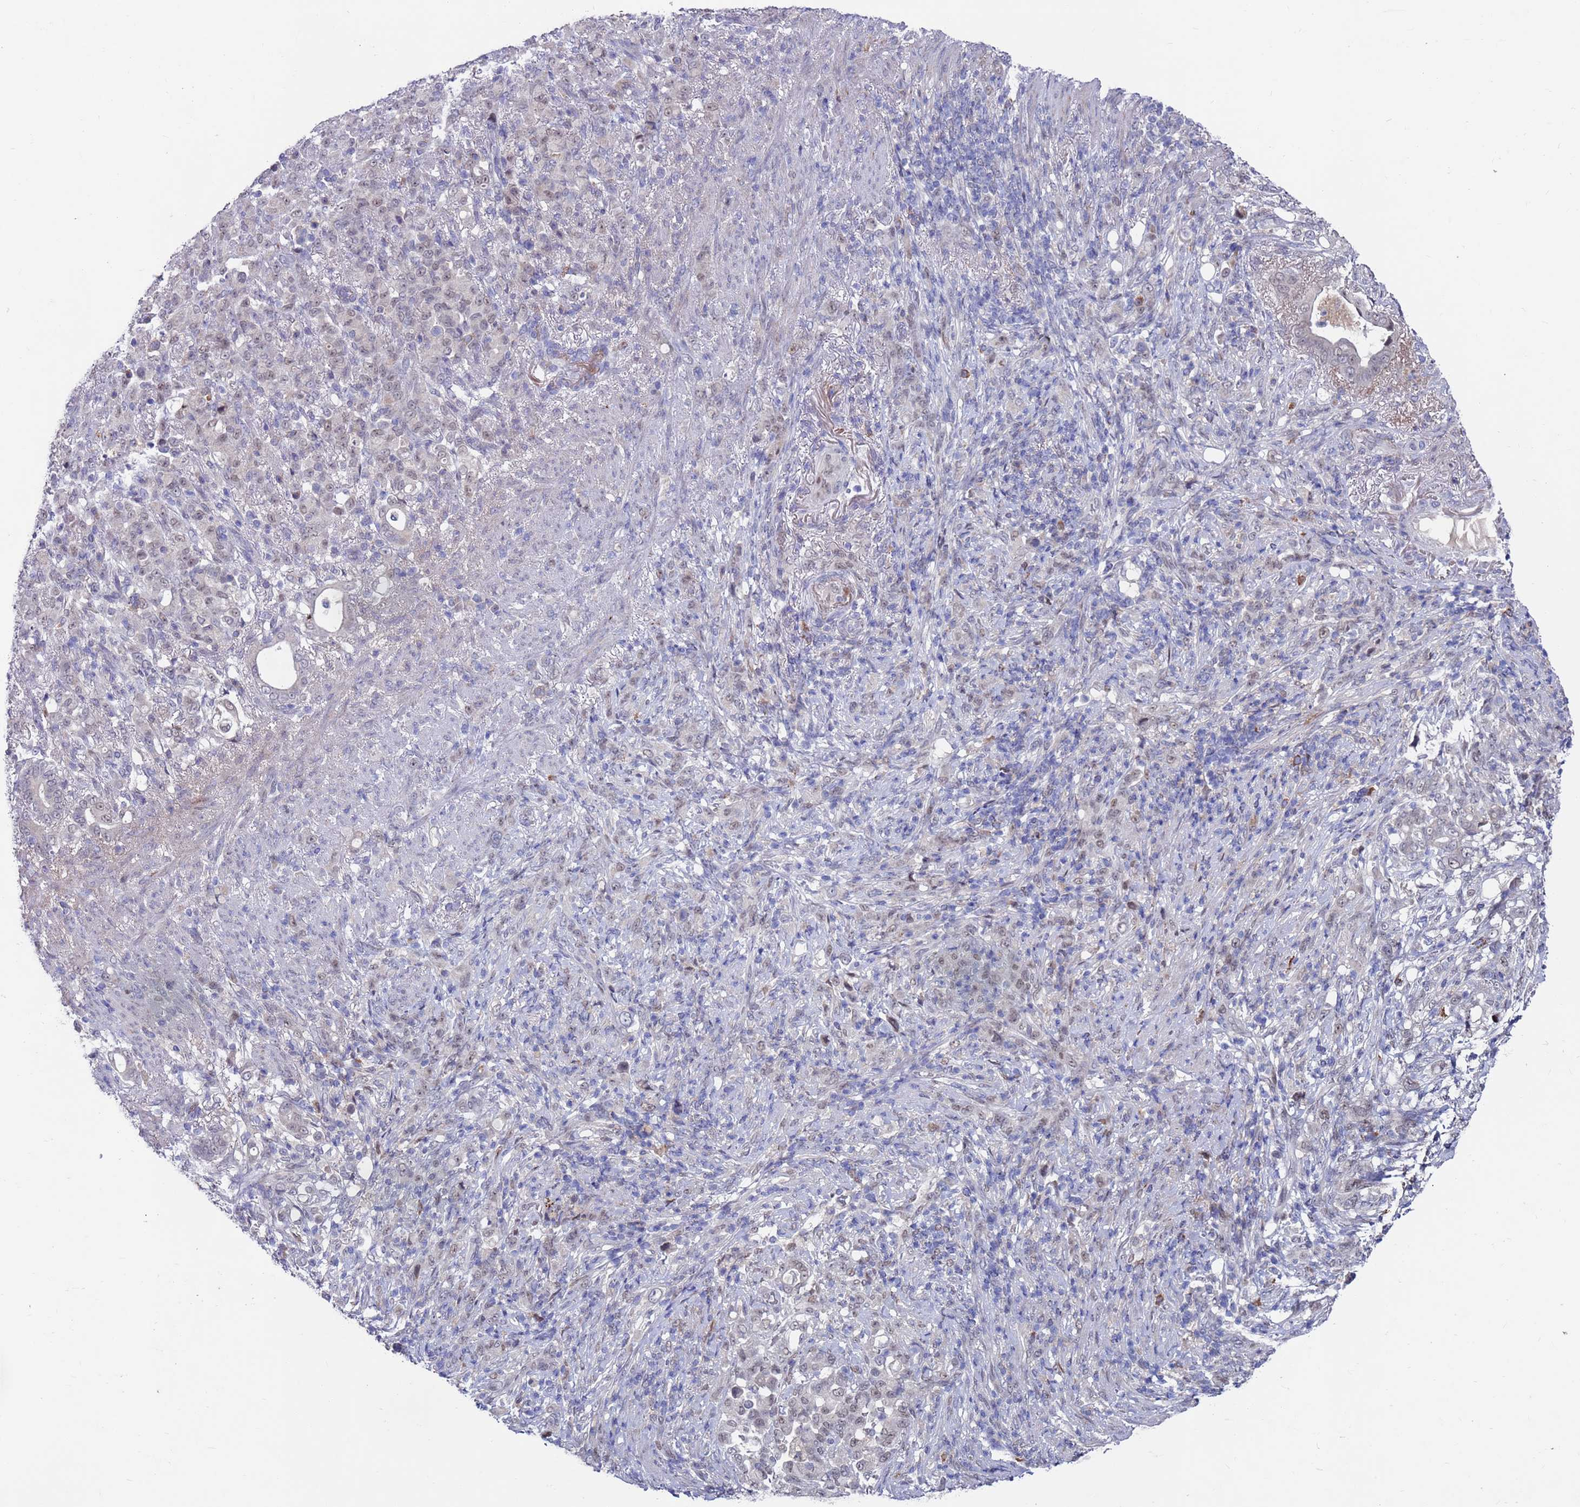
{"staining": {"intensity": "negative", "quantity": "none", "location": "none"}, "tissue": "stomach cancer", "cell_type": "Tumor cells", "image_type": "cancer", "snomed": [{"axis": "morphology", "description": "Normal tissue, NOS"}, {"axis": "morphology", "description": "Adenocarcinoma, NOS"}, {"axis": "topography", "description": "Stomach"}], "caption": "The histopathology image reveals no significant expression in tumor cells of stomach cancer (adenocarcinoma).", "gene": "FBXO27", "patient": {"sex": "female", "age": 79}}